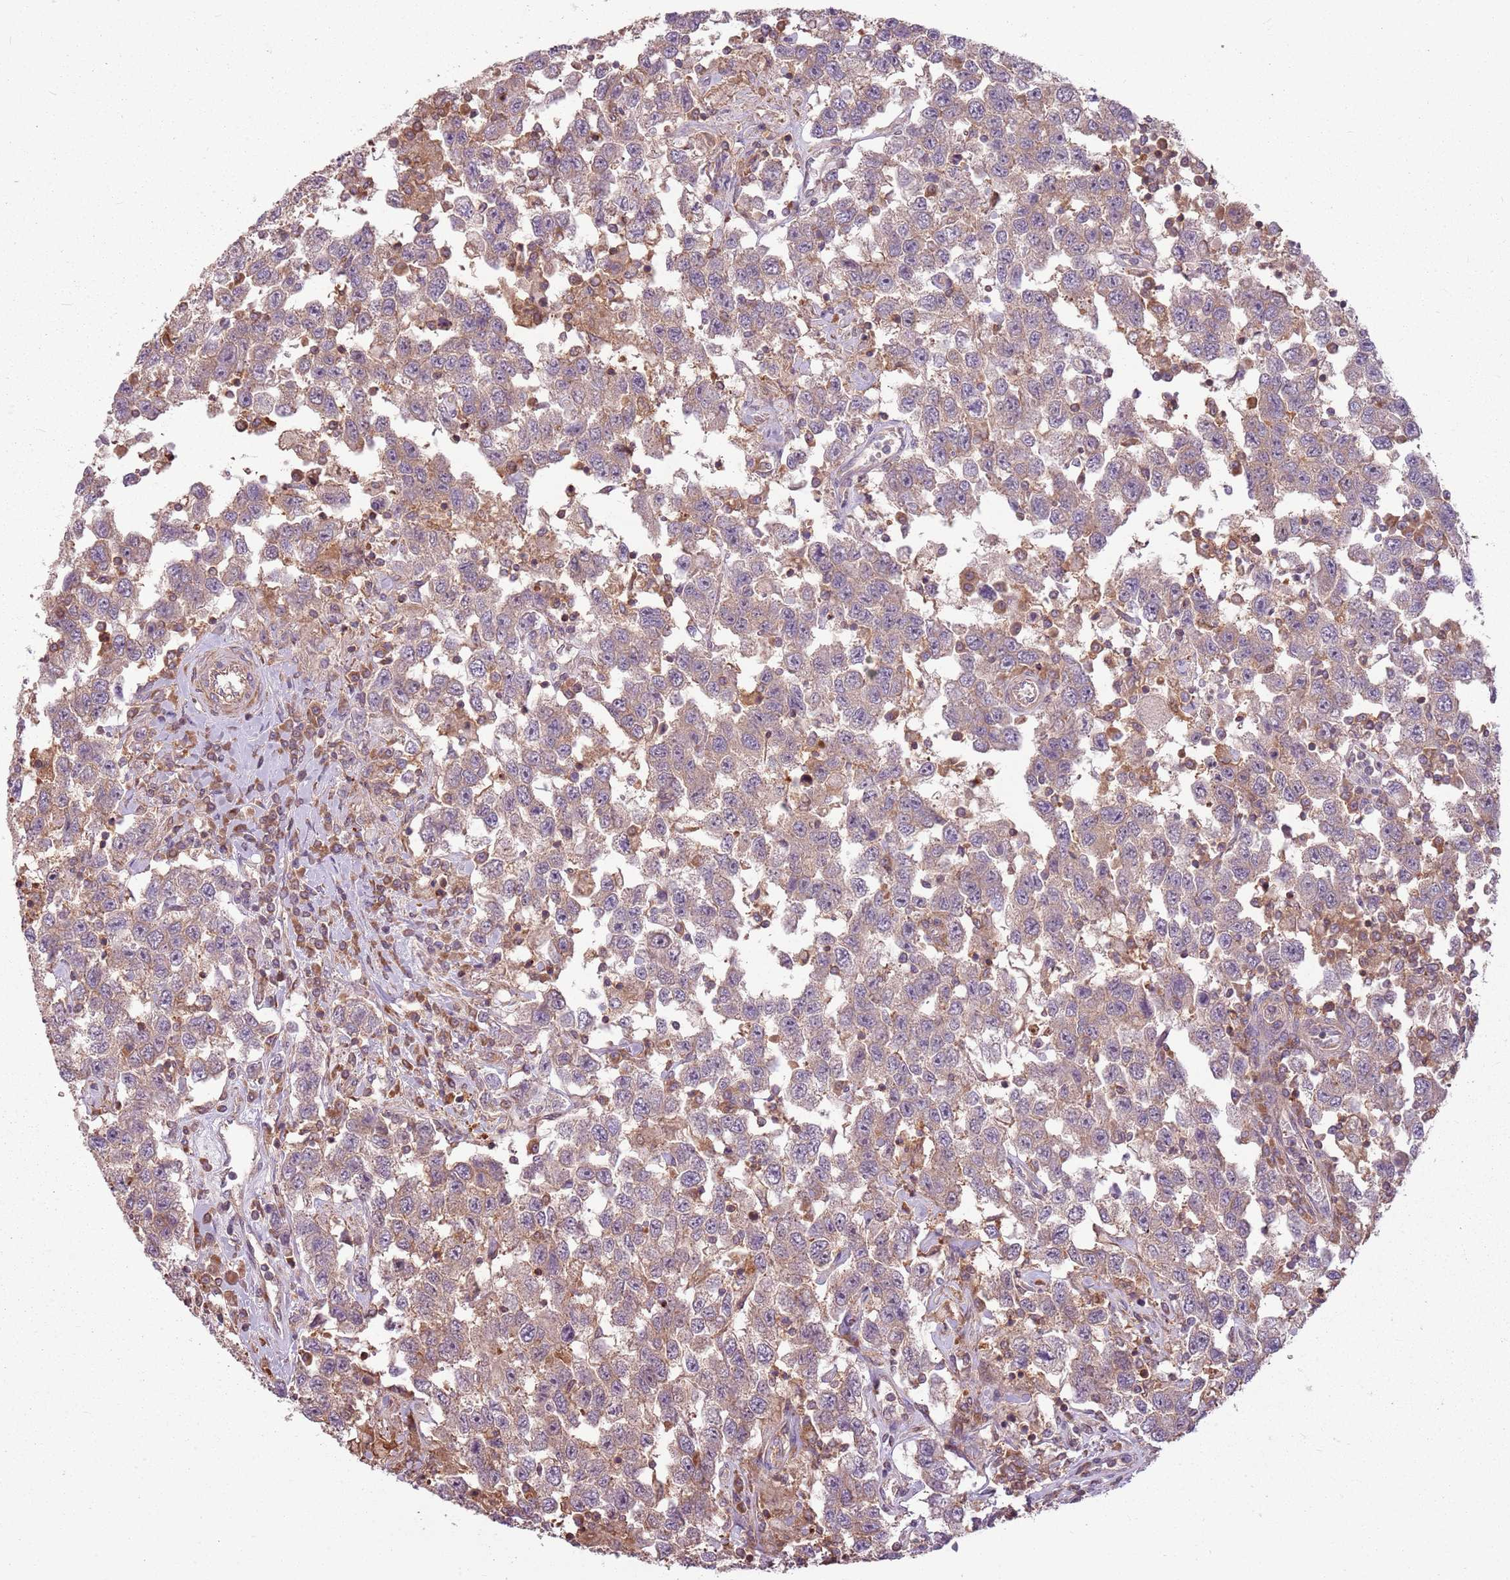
{"staining": {"intensity": "weak", "quantity": "25%-75%", "location": "cytoplasmic/membranous"}, "tissue": "testis cancer", "cell_type": "Tumor cells", "image_type": "cancer", "snomed": [{"axis": "morphology", "description": "Seminoma, NOS"}, {"axis": "topography", "description": "Testis"}], "caption": "High-power microscopy captured an immunohistochemistry (IHC) photomicrograph of seminoma (testis), revealing weak cytoplasmic/membranous staining in about 25%-75% of tumor cells. Immunohistochemistry (ihc) stains the protein in brown and the nuclei are stained blue.", "gene": "RPL21", "patient": {"sex": "male", "age": 41}}